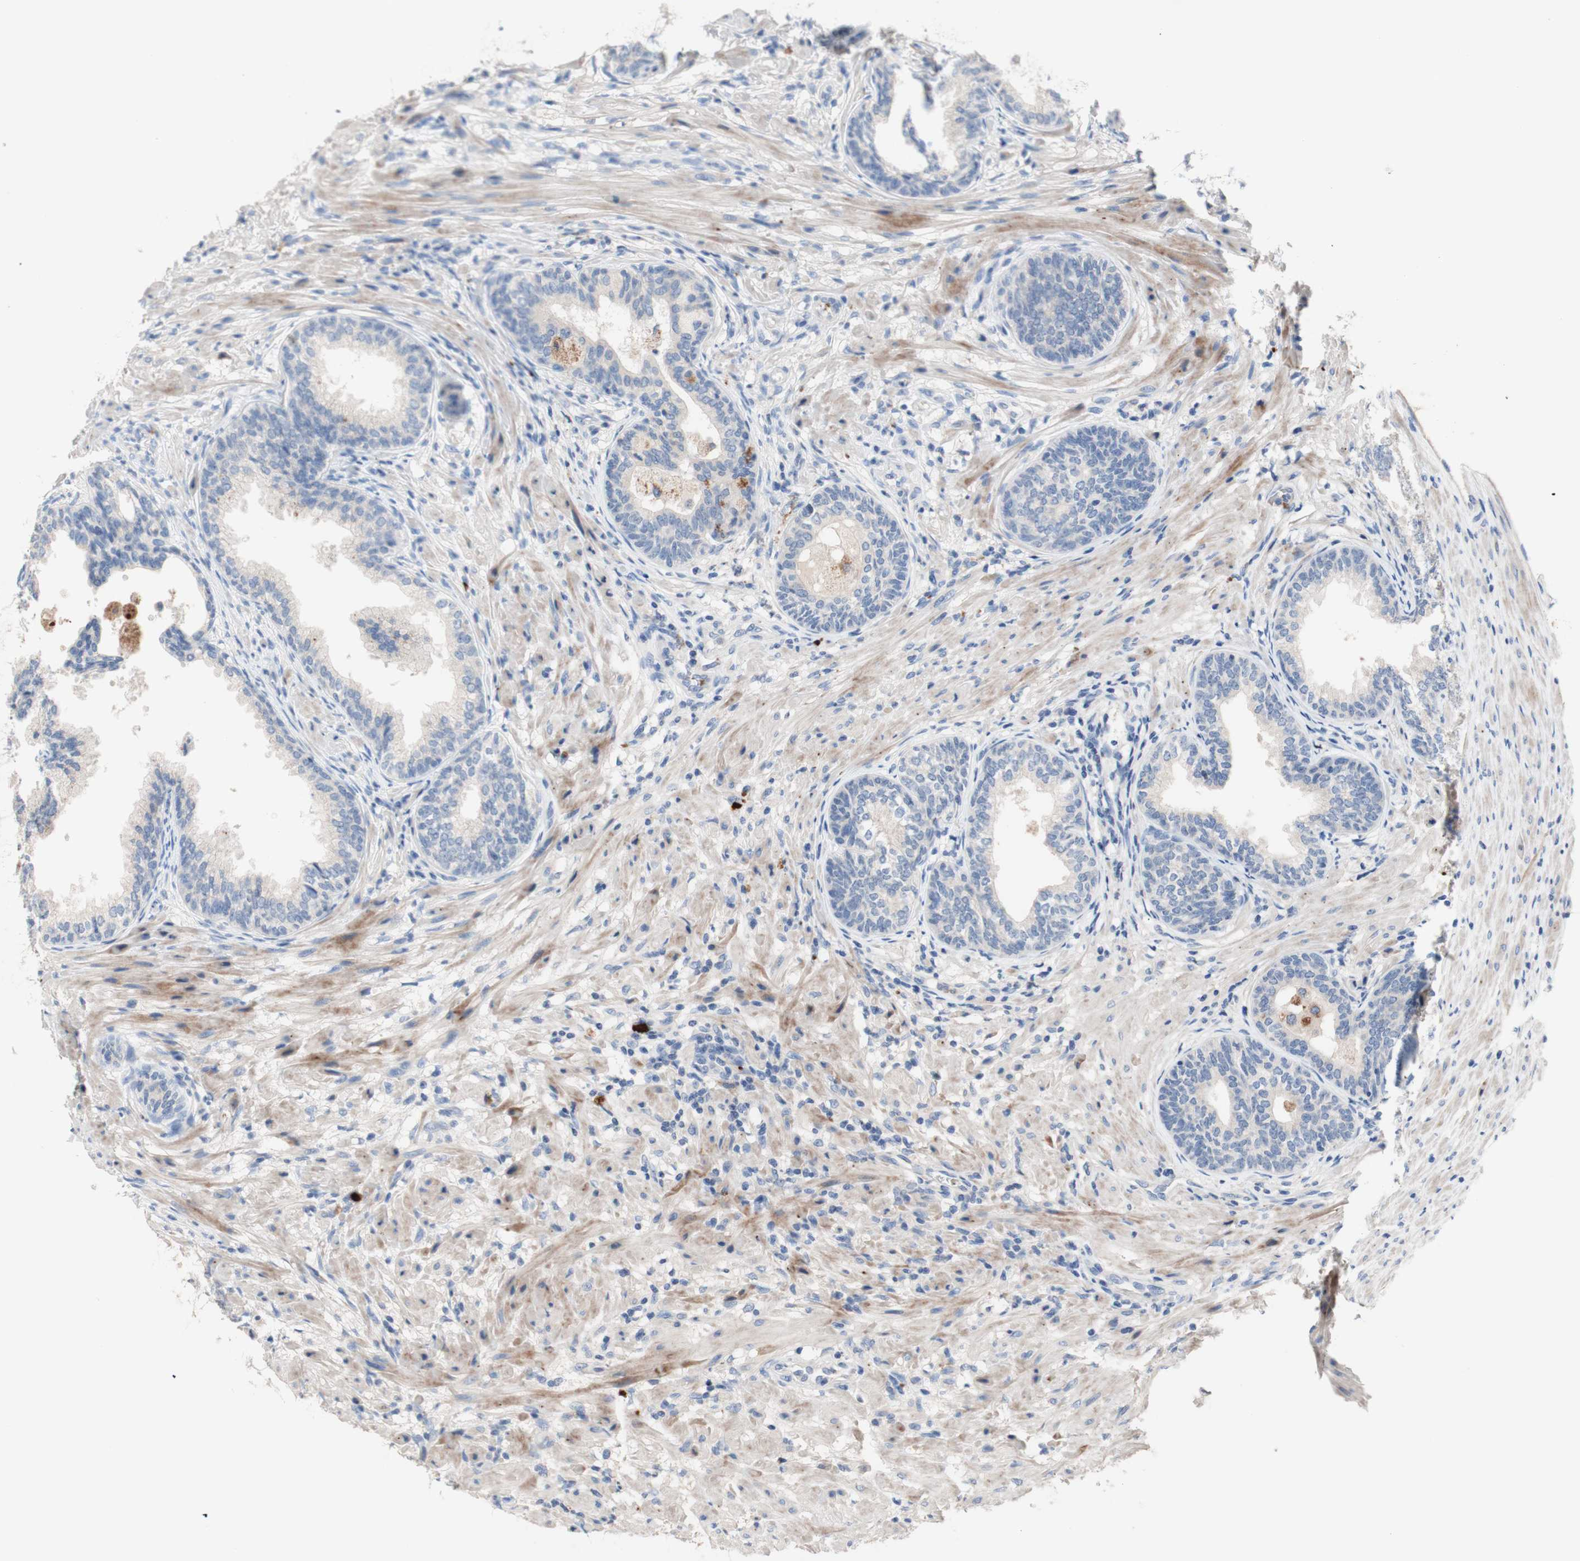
{"staining": {"intensity": "negative", "quantity": "none", "location": "none"}, "tissue": "prostate", "cell_type": "Glandular cells", "image_type": "normal", "snomed": [{"axis": "morphology", "description": "Normal tissue, NOS"}, {"axis": "topography", "description": "Prostate"}], "caption": "The histopathology image demonstrates no staining of glandular cells in normal prostate. (Brightfield microscopy of DAB immunohistochemistry at high magnification).", "gene": "CDON", "patient": {"sex": "male", "age": 76}}